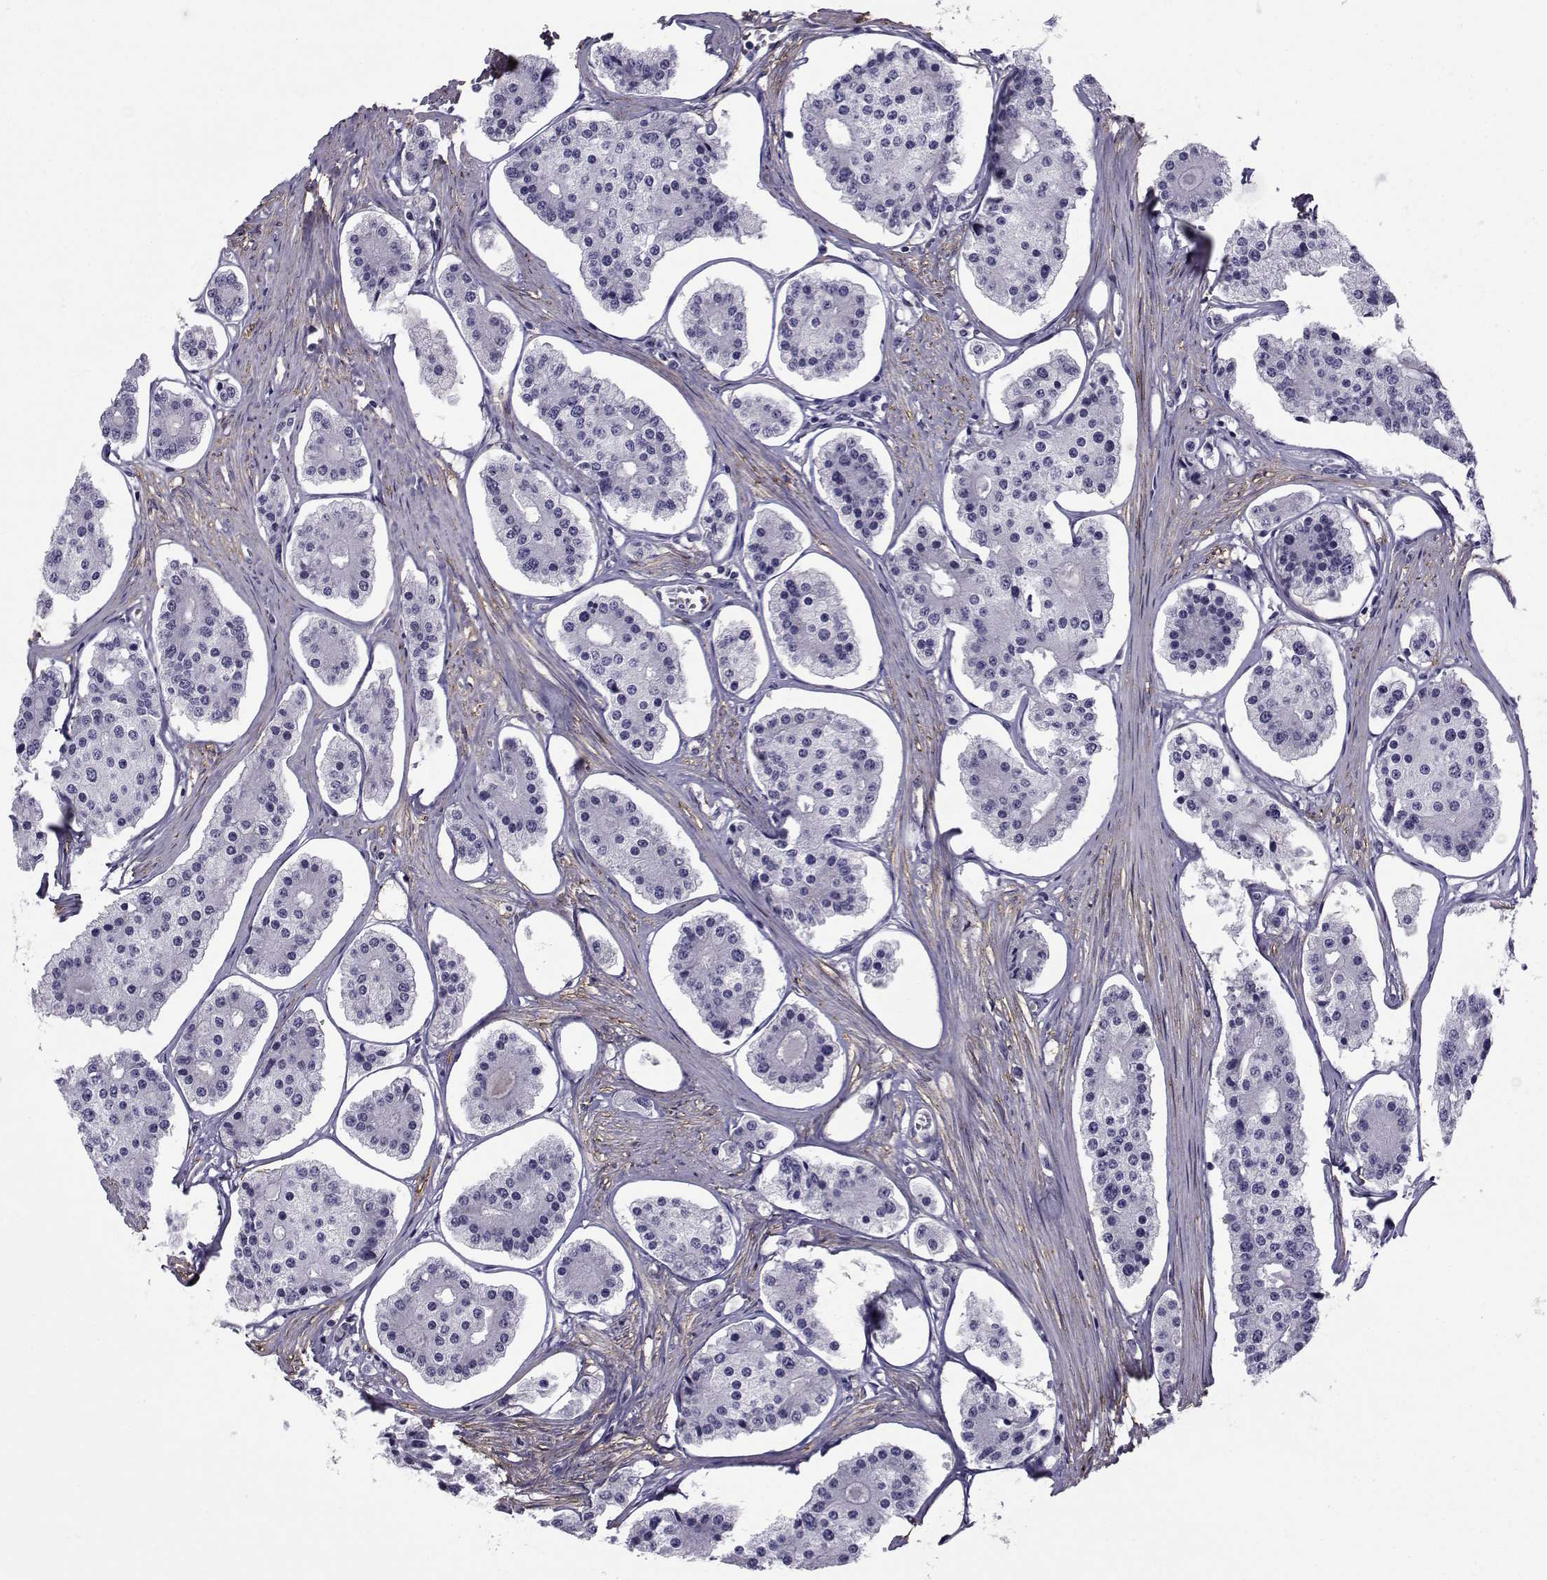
{"staining": {"intensity": "negative", "quantity": "none", "location": "none"}, "tissue": "carcinoid", "cell_type": "Tumor cells", "image_type": "cancer", "snomed": [{"axis": "morphology", "description": "Carcinoid, malignant, NOS"}, {"axis": "topography", "description": "Small intestine"}], "caption": "IHC micrograph of neoplastic tissue: human carcinoid stained with DAB reveals no significant protein positivity in tumor cells.", "gene": "SPANXD", "patient": {"sex": "female", "age": 65}}